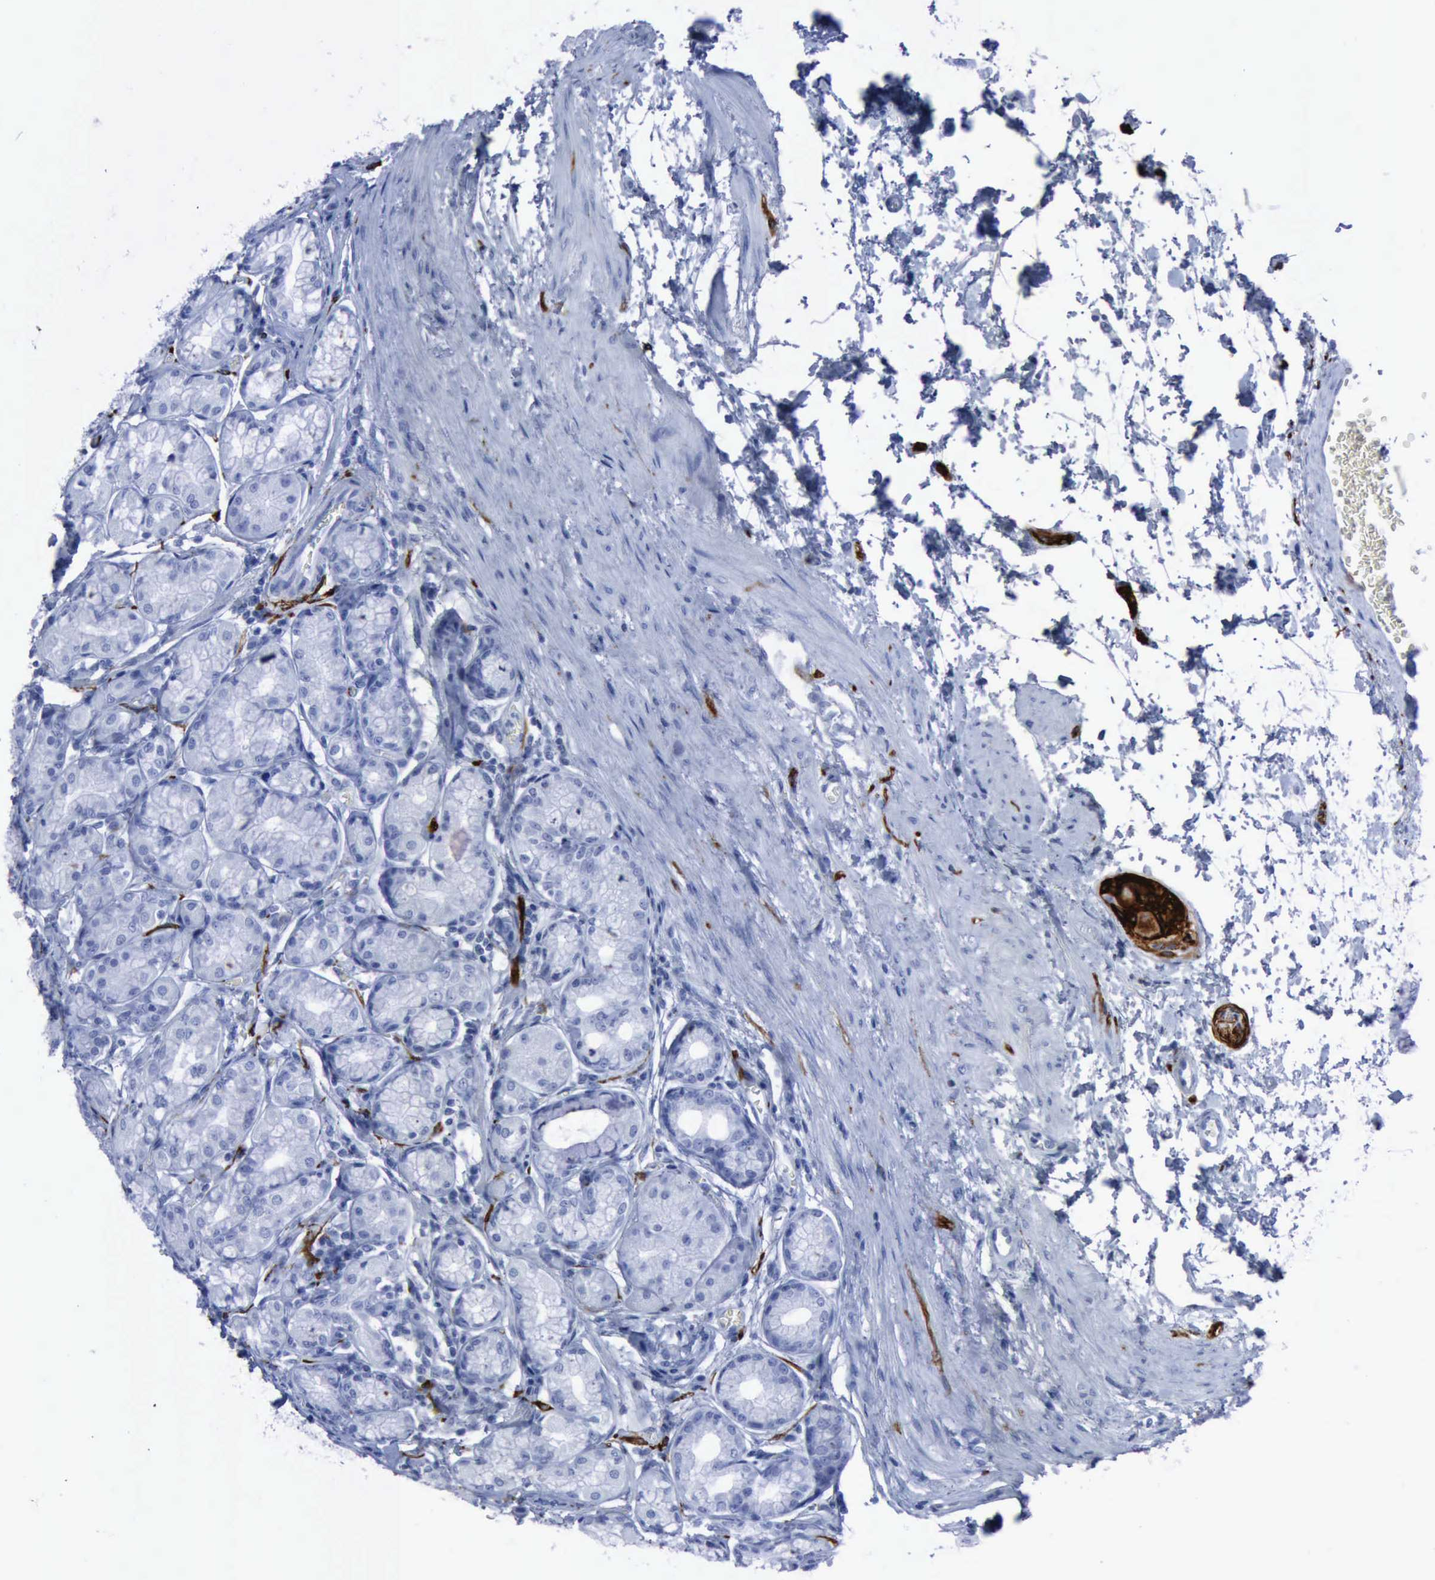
{"staining": {"intensity": "negative", "quantity": "none", "location": "none"}, "tissue": "stomach", "cell_type": "Glandular cells", "image_type": "normal", "snomed": [{"axis": "morphology", "description": "Normal tissue, NOS"}, {"axis": "topography", "description": "Stomach"}, {"axis": "topography", "description": "Stomach, lower"}], "caption": "The immunohistochemistry photomicrograph has no significant positivity in glandular cells of stomach.", "gene": "NGFR", "patient": {"sex": "male", "age": 76}}